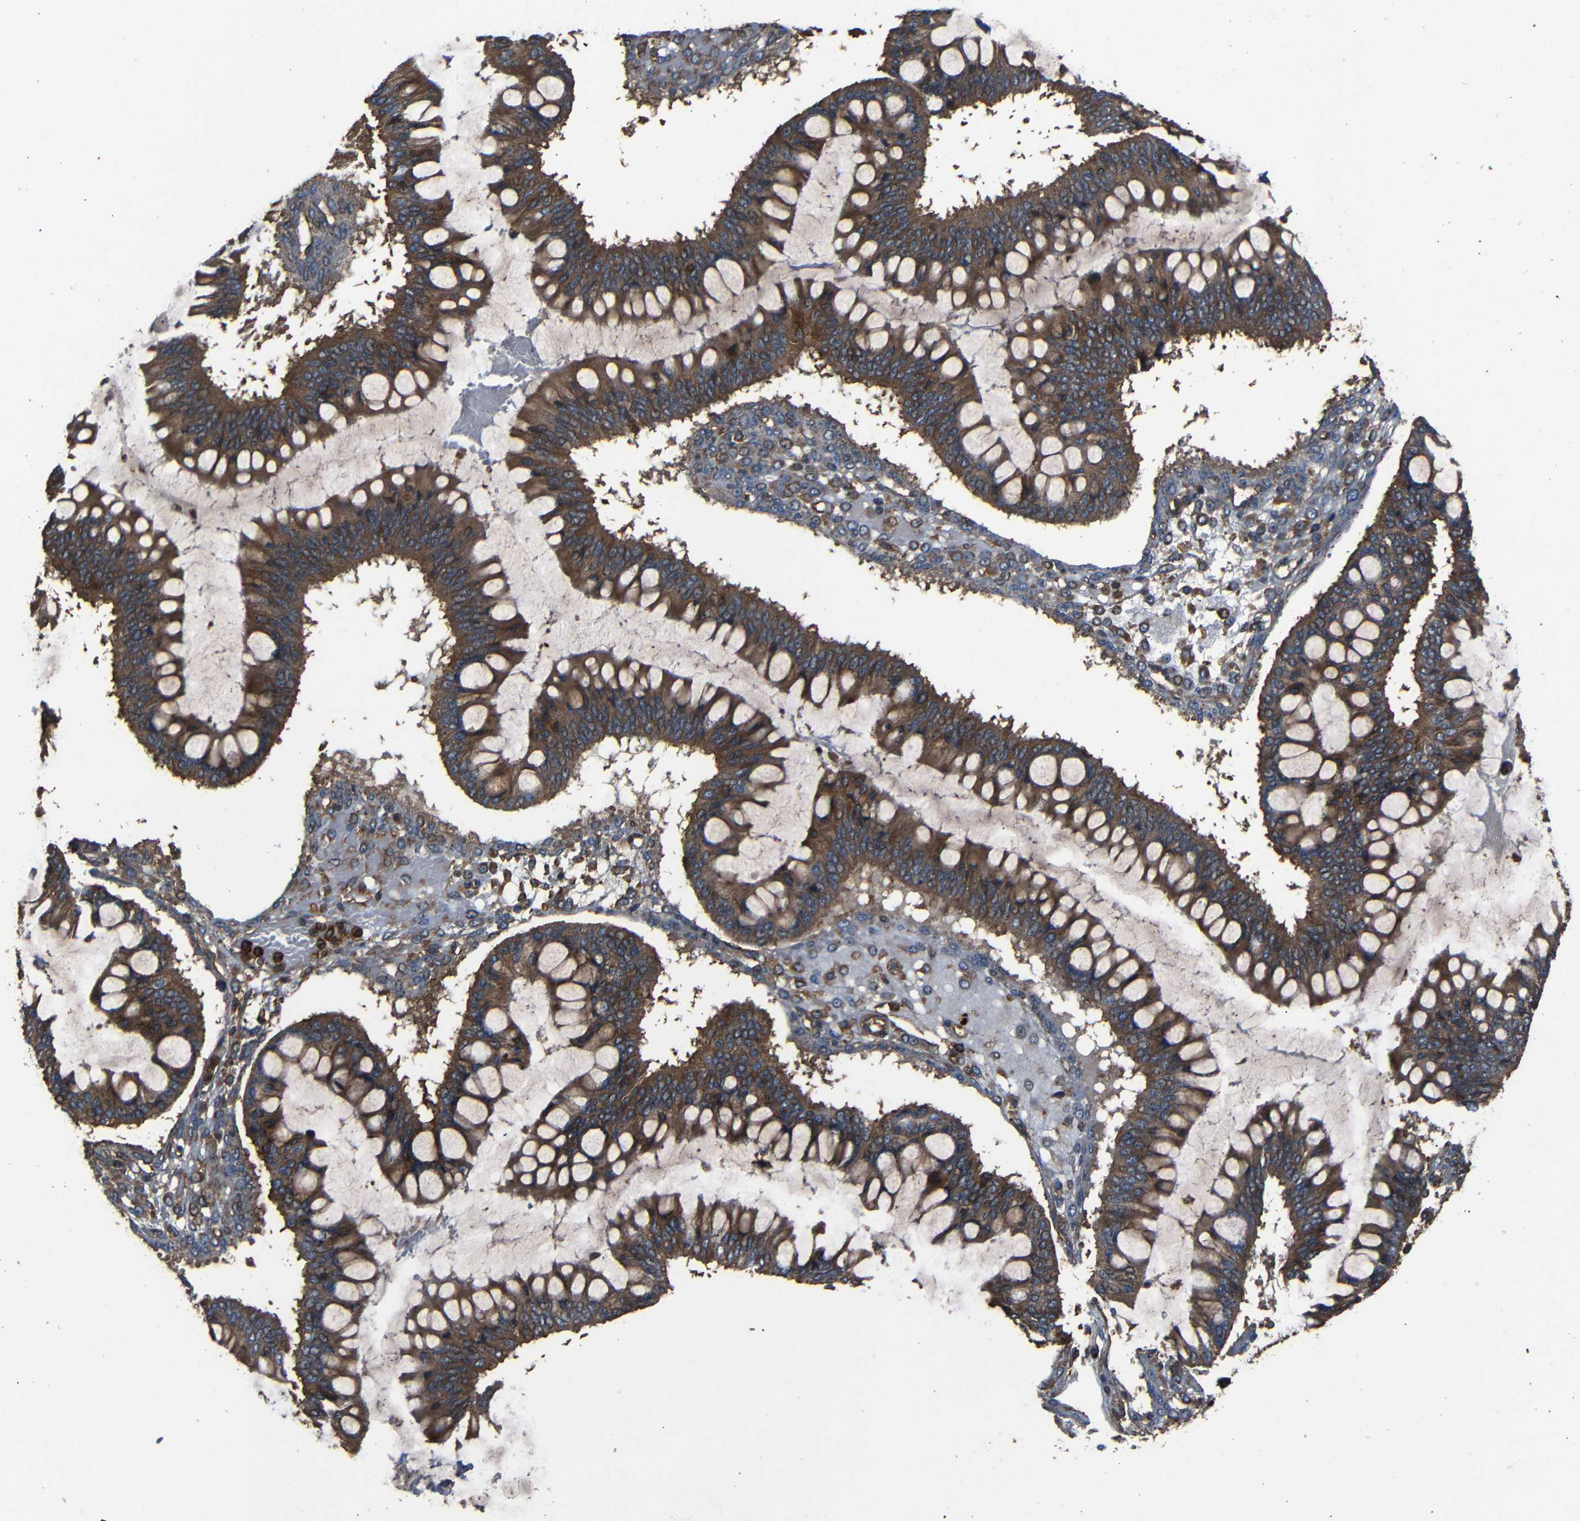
{"staining": {"intensity": "strong", "quantity": ">75%", "location": "cytoplasmic/membranous"}, "tissue": "ovarian cancer", "cell_type": "Tumor cells", "image_type": "cancer", "snomed": [{"axis": "morphology", "description": "Cystadenocarcinoma, mucinous, NOS"}, {"axis": "topography", "description": "Ovary"}], "caption": "Protein analysis of mucinous cystadenocarcinoma (ovarian) tissue demonstrates strong cytoplasmic/membranous expression in approximately >75% of tumor cells.", "gene": "ADGRE5", "patient": {"sex": "female", "age": 73}}